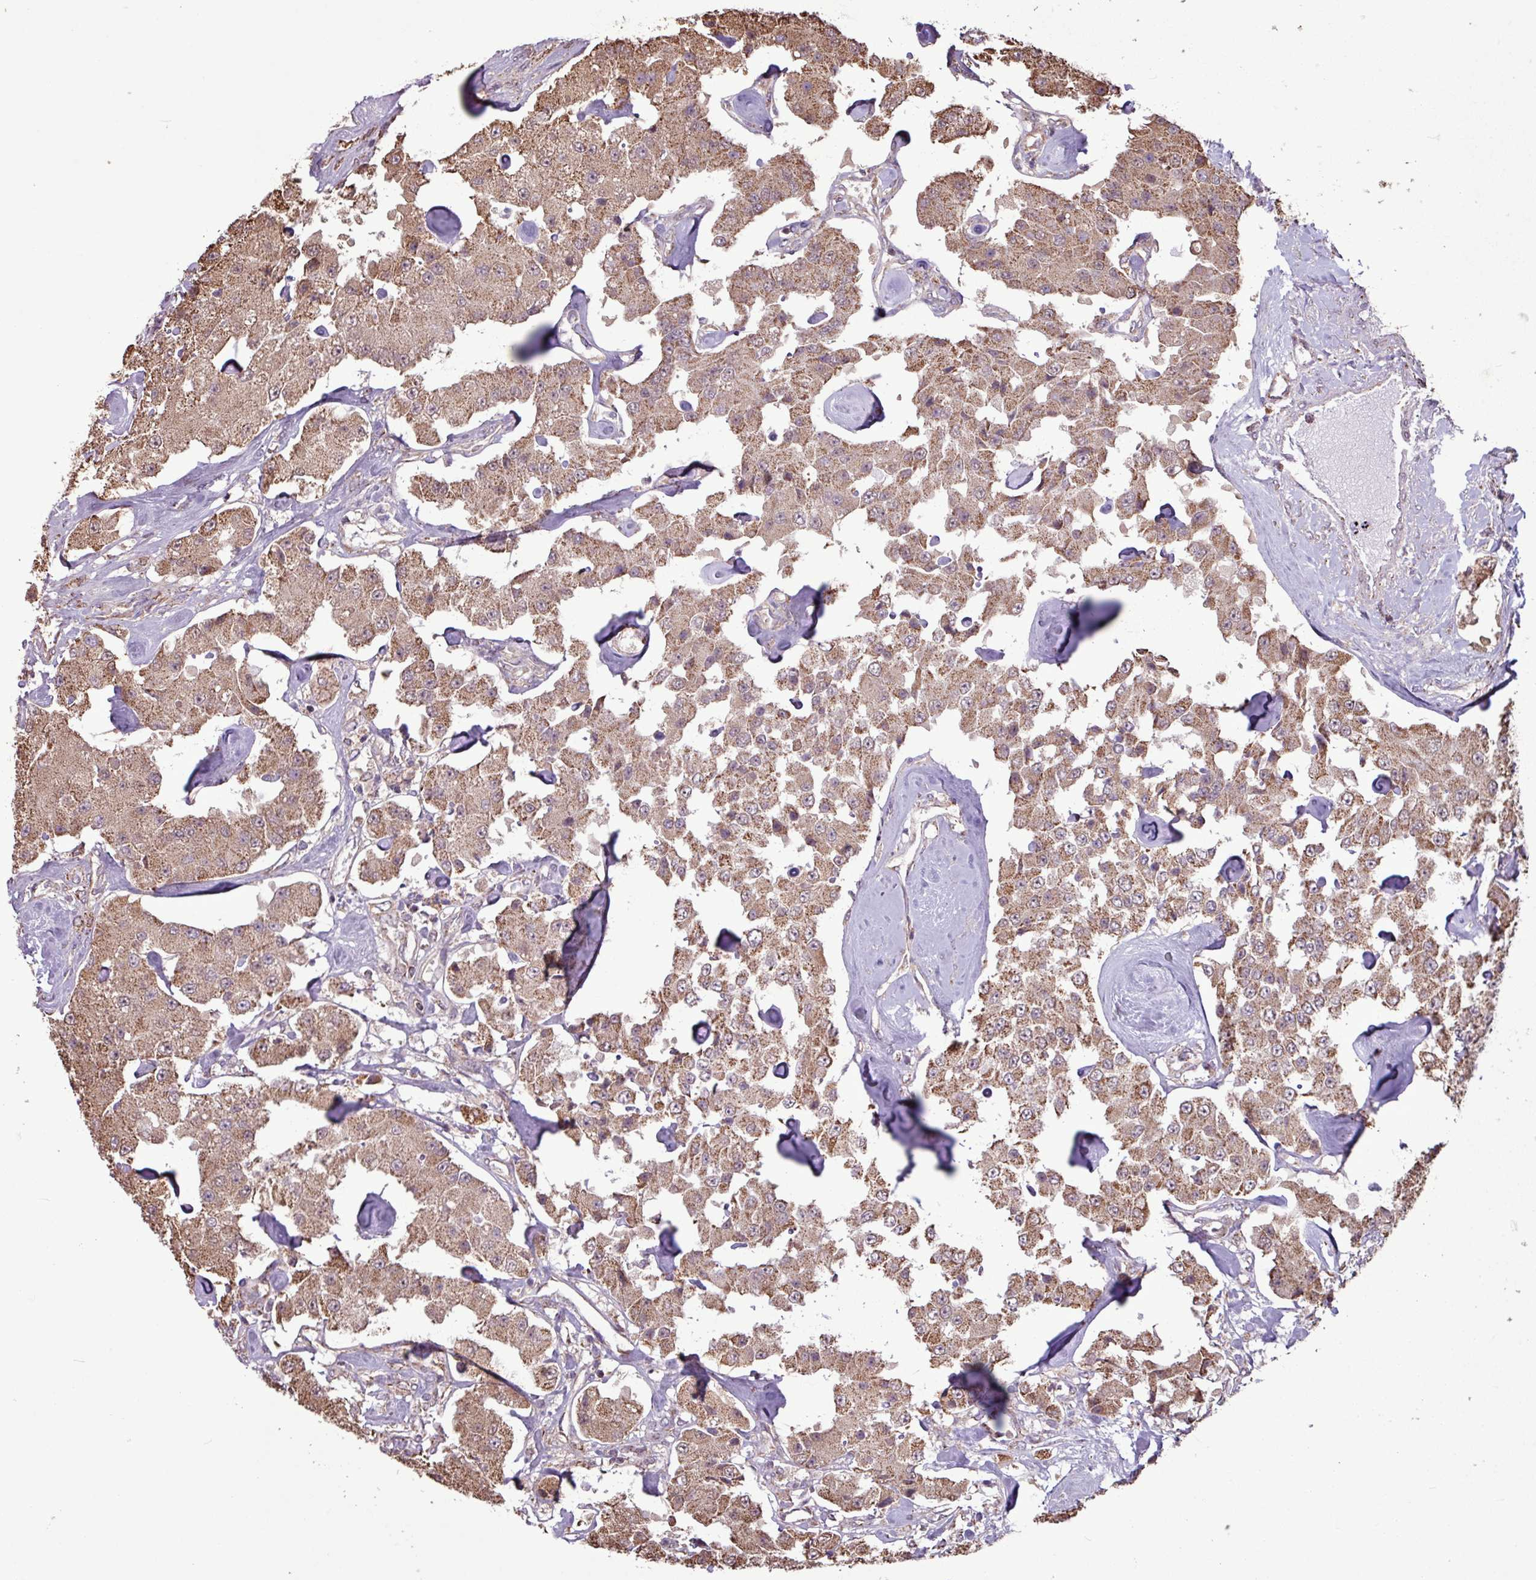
{"staining": {"intensity": "moderate", "quantity": ">75%", "location": "cytoplasmic/membranous"}, "tissue": "carcinoid", "cell_type": "Tumor cells", "image_type": "cancer", "snomed": [{"axis": "morphology", "description": "Carcinoid, malignant, NOS"}, {"axis": "topography", "description": "Pancreas"}], "caption": "Immunohistochemistry (IHC) (DAB) staining of malignant carcinoid reveals moderate cytoplasmic/membranous protein positivity in about >75% of tumor cells. Using DAB (3,3'-diaminobenzidine) (brown) and hematoxylin (blue) stains, captured at high magnification using brightfield microscopy.", "gene": "ALG8", "patient": {"sex": "male", "age": 41}}